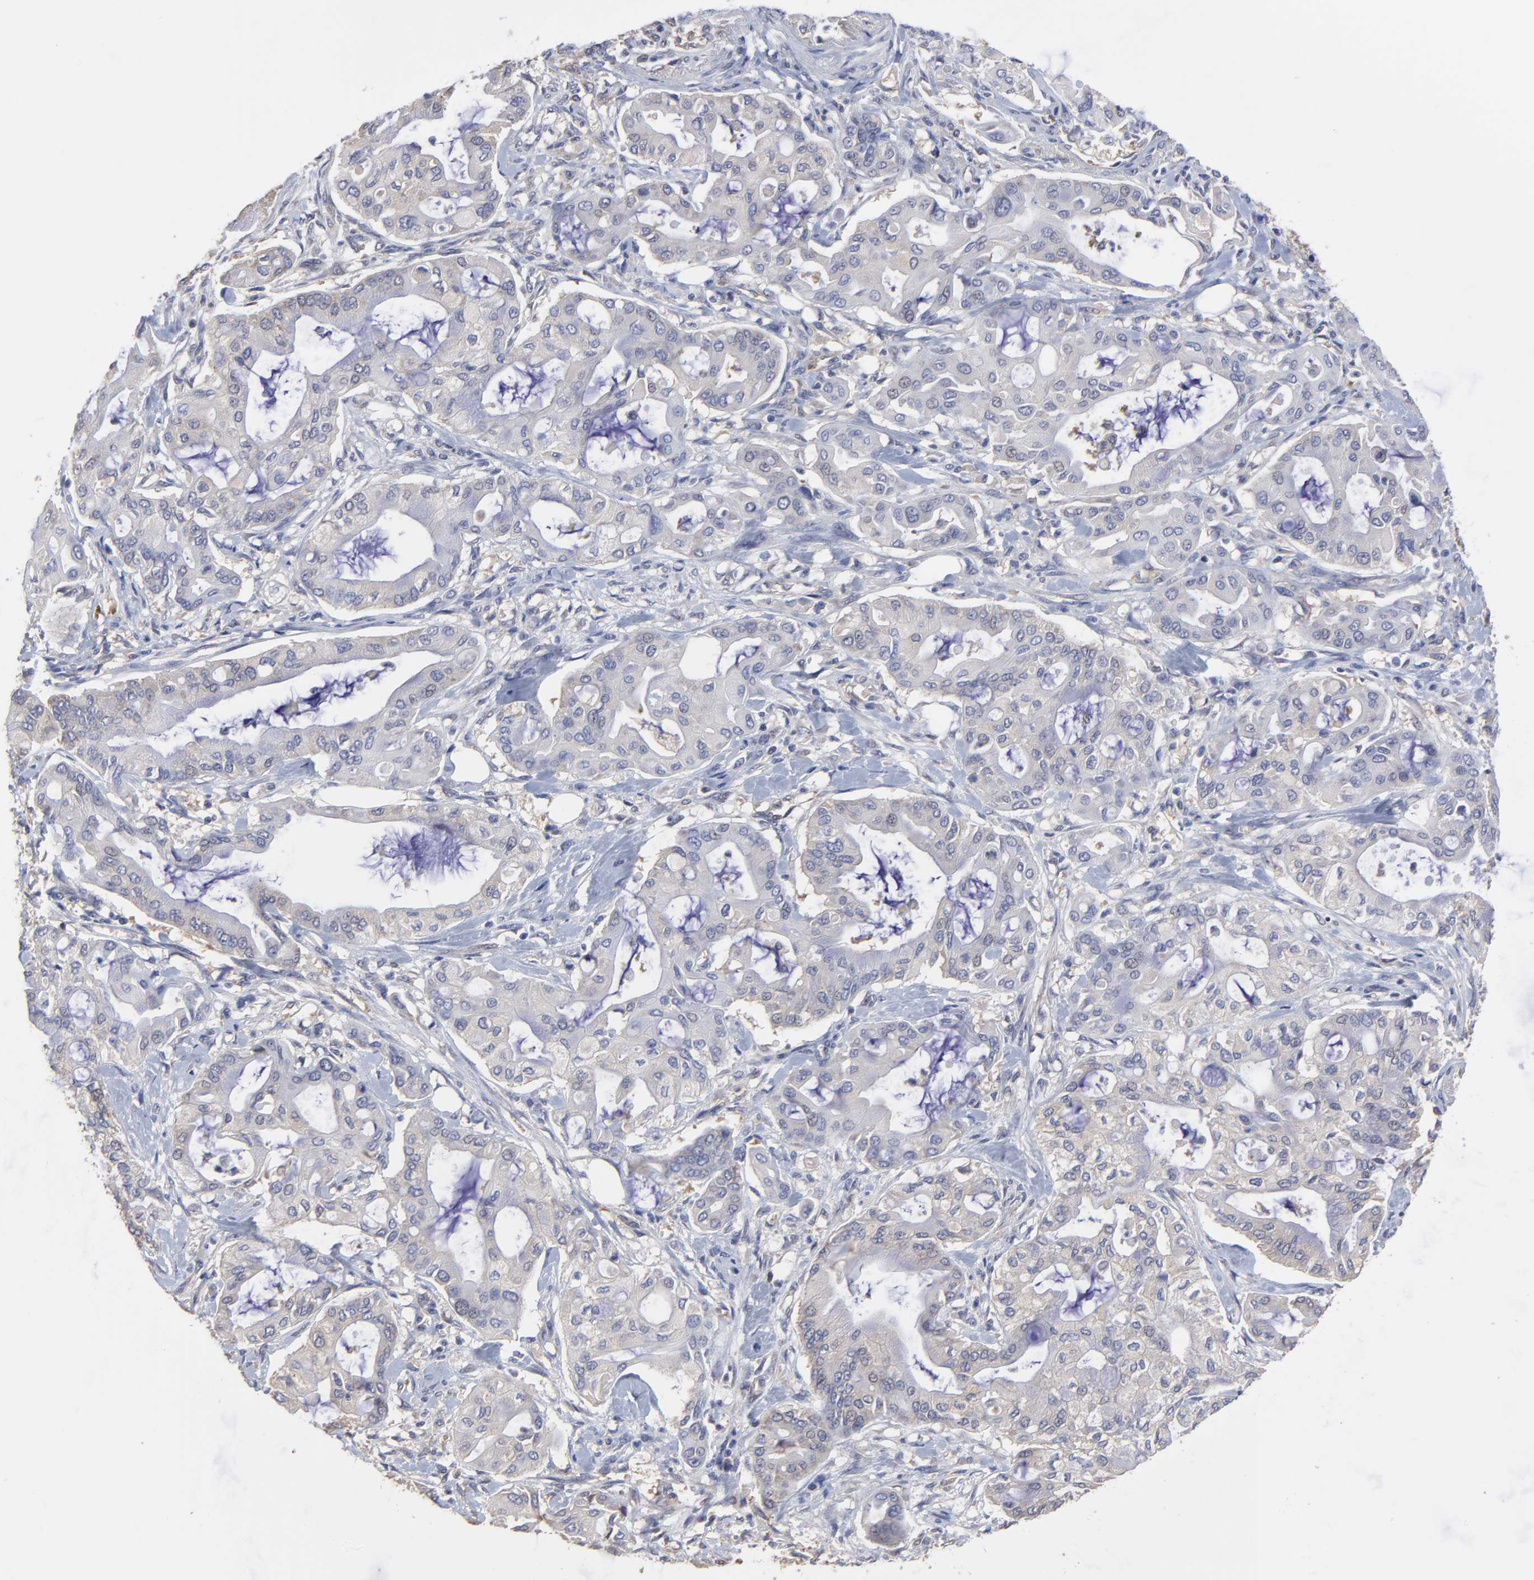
{"staining": {"intensity": "weak", "quantity": "<25%", "location": "cytoplasmic/membranous"}, "tissue": "pancreatic cancer", "cell_type": "Tumor cells", "image_type": "cancer", "snomed": [{"axis": "morphology", "description": "Adenocarcinoma, NOS"}, {"axis": "morphology", "description": "Adenocarcinoma, metastatic, NOS"}, {"axis": "topography", "description": "Lymph node"}, {"axis": "topography", "description": "Pancreas"}, {"axis": "topography", "description": "Duodenum"}], "caption": "A micrograph of adenocarcinoma (pancreatic) stained for a protein displays no brown staining in tumor cells.", "gene": "CCT2", "patient": {"sex": "female", "age": 64}}